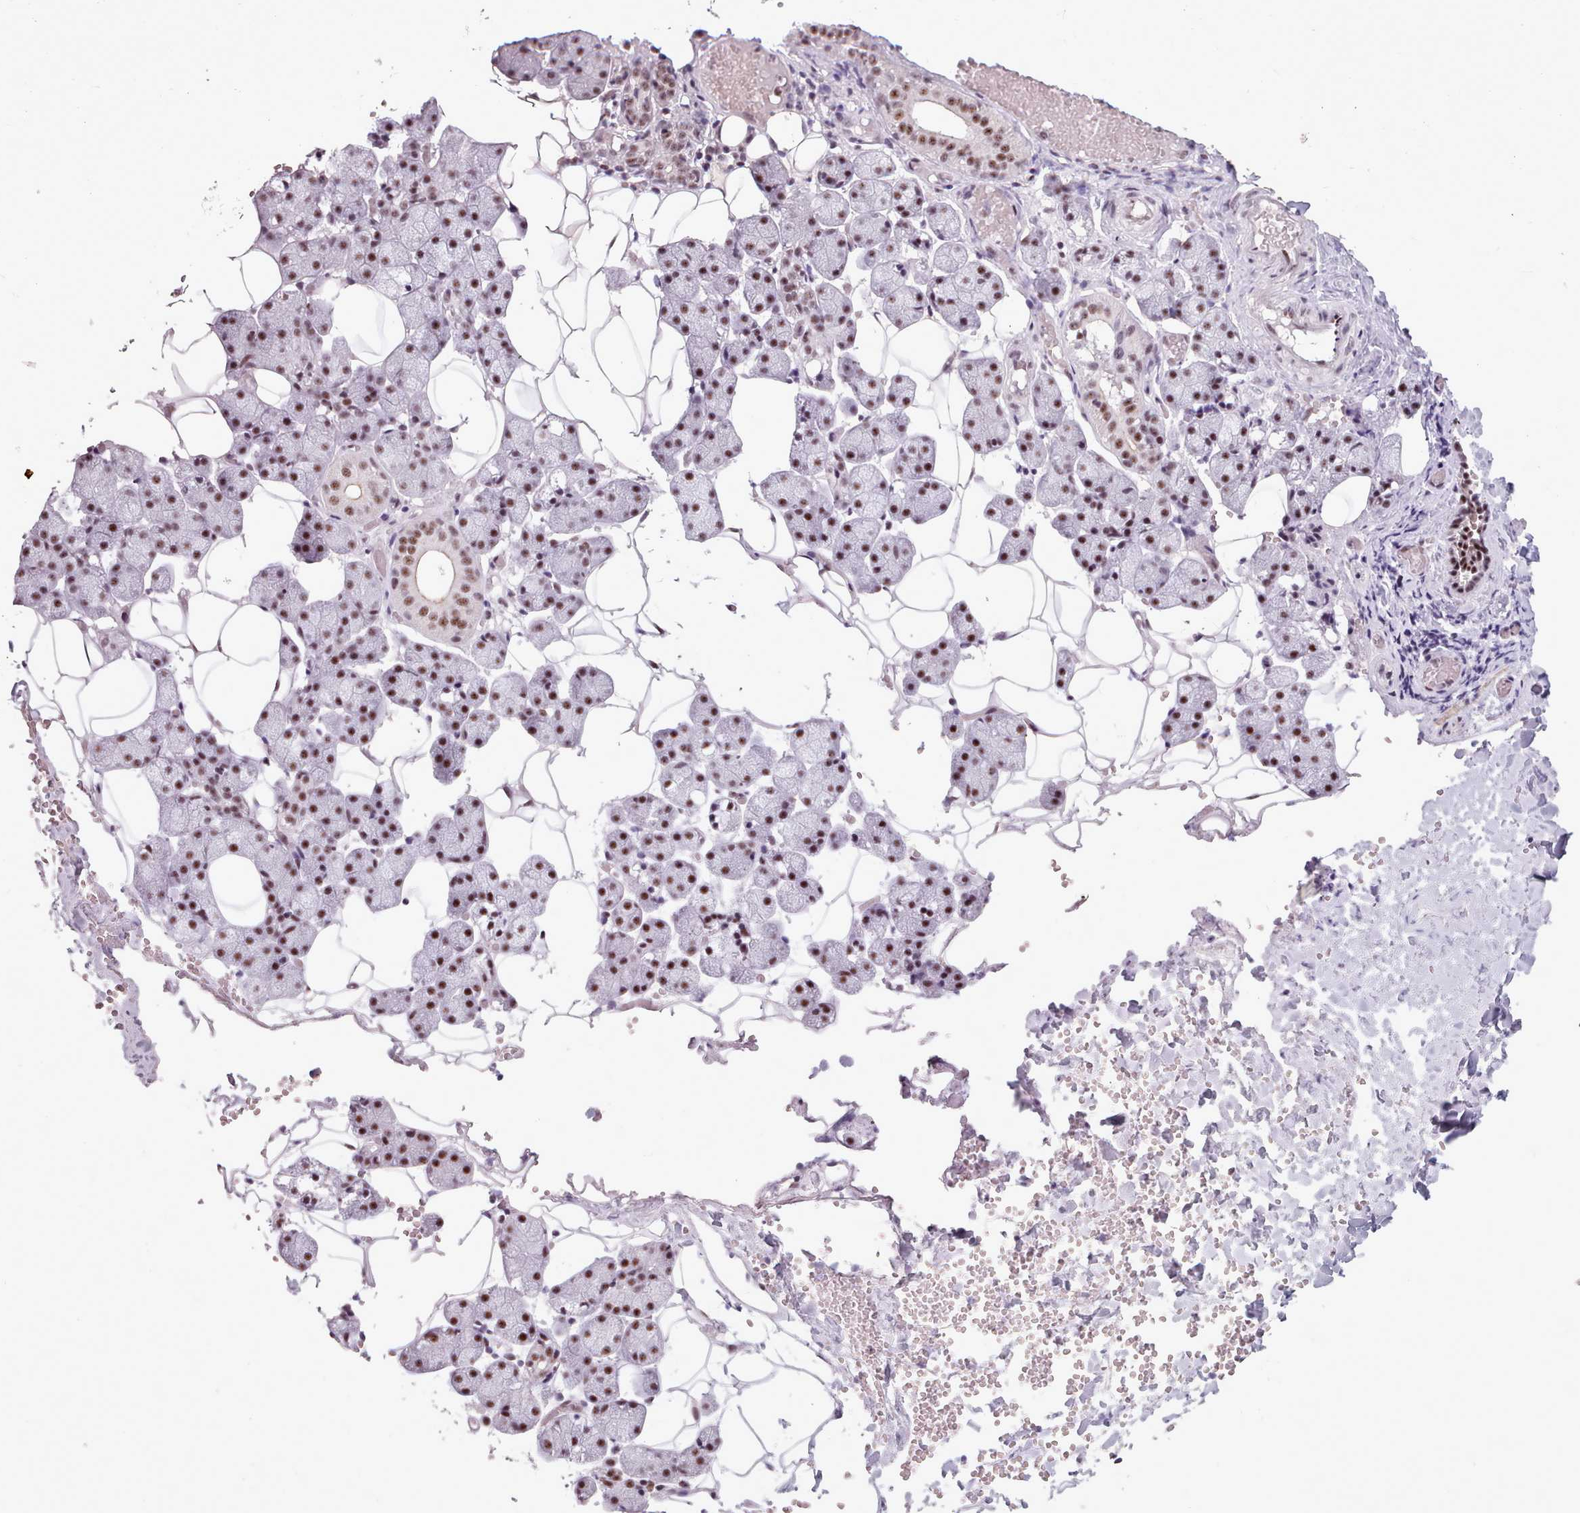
{"staining": {"intensity": "strong", "quantity": ">75%", "location": "nuclear"}, "tissue": "salivary gland", "cell_type": "Glandular cells", "image_type": "normal", "snomed": [{"axis": "morphology", "description": "Normal tissue, NOS"}, {"axis": "topography", "description": "Salivary gland"}], "caption": "A micrograph of salivary gland stained for a protein shows strong nuclear brown staining in glandular cells.", "gene": "SRRM1", "patient": {"sex": "female", "age": 33}}